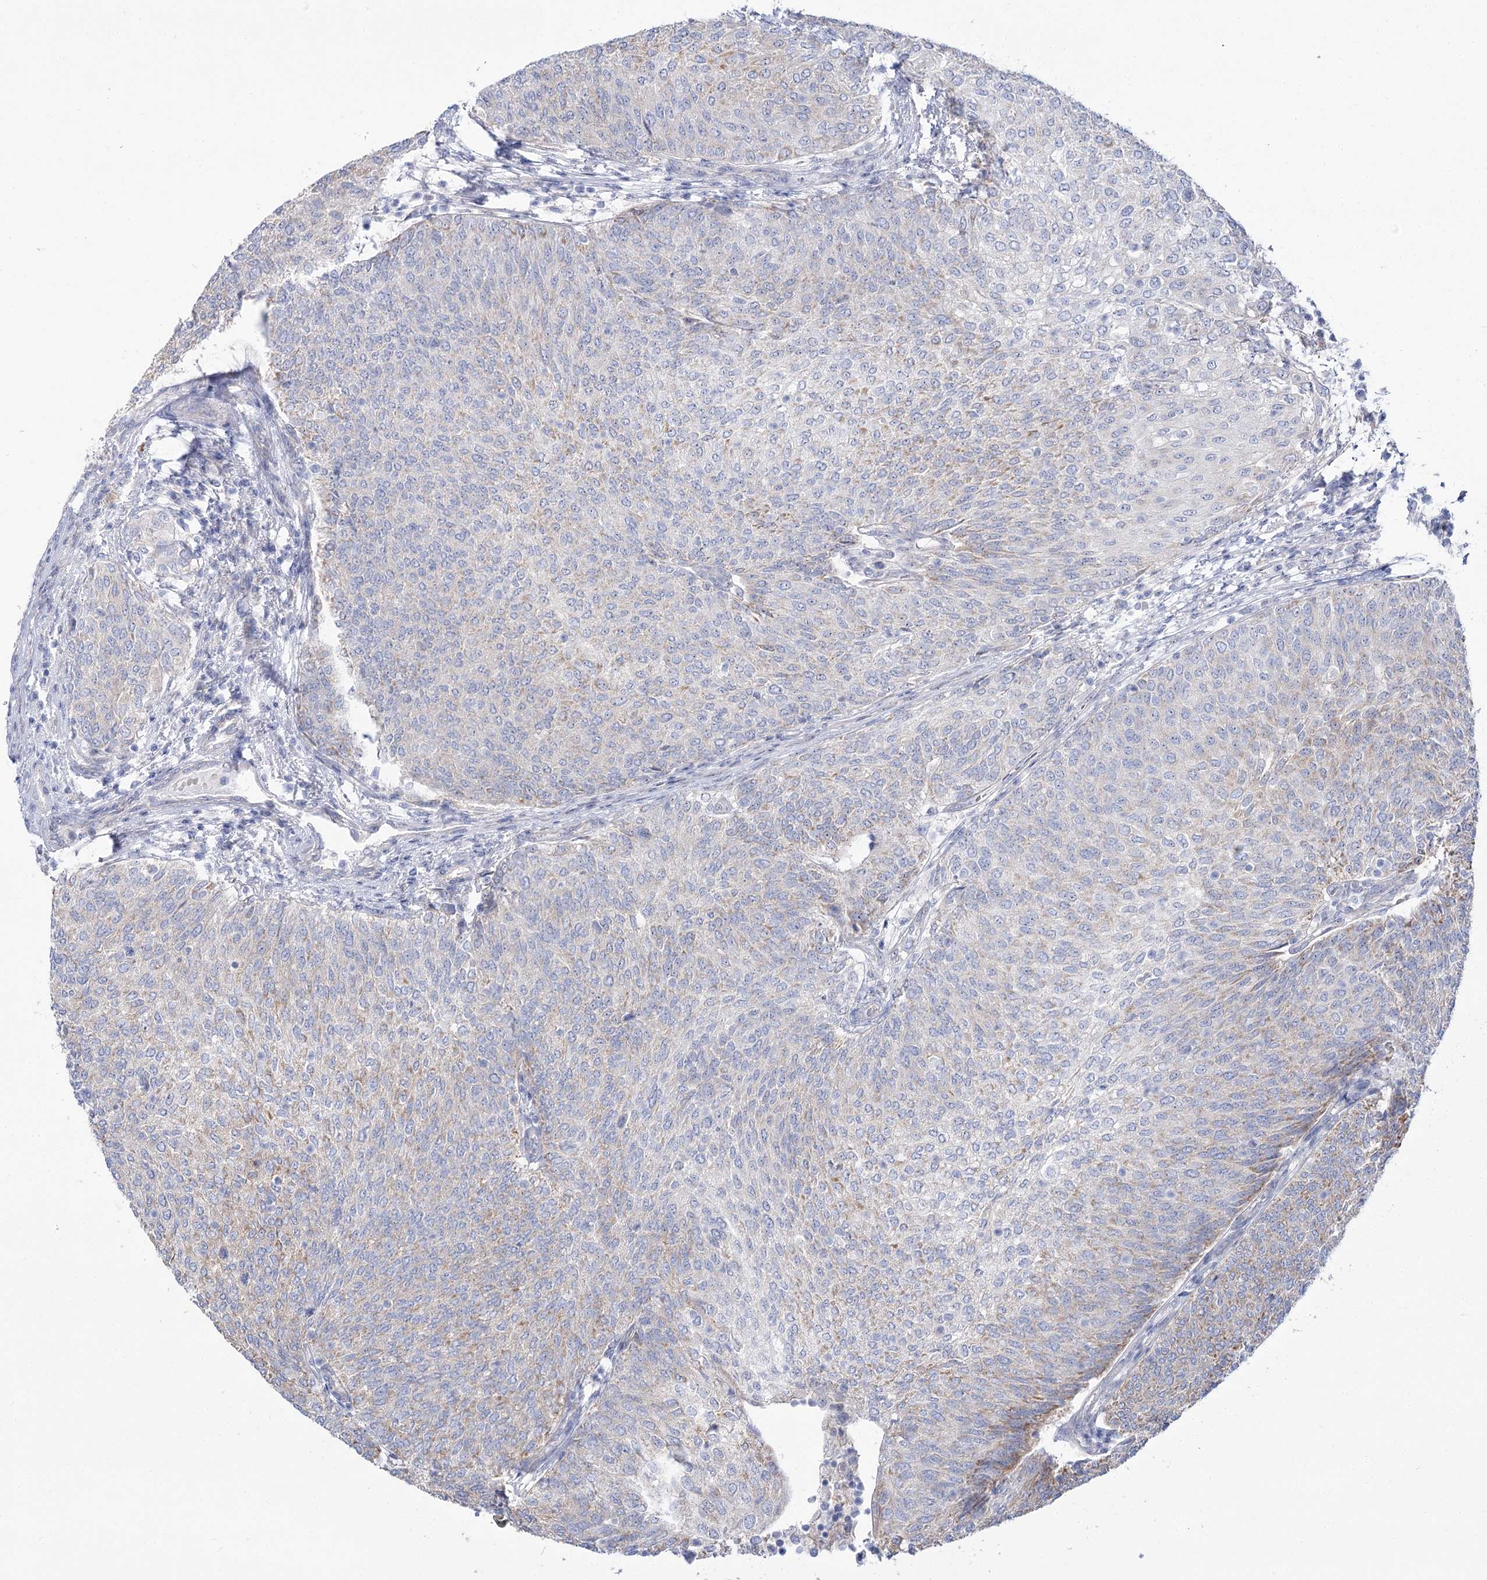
{"staining": {"intensity": "weak", "quantity": "<25%", "location": "cytoplasmic/membranous"}, "tissue": "urothelial cancer", "cell_type": "Tumor cells", "image_type": "cancer", "snomed": [{"axis": "morphology", "description": "Urothelial carcinoma, Low grade"}, {"axis": "topography", "description": "Urinary bladder"}], "caption": "Human urothelial cancer stained for a protein using immunohistochemistry shows no staining in tumor cells.", "gene": "SUOX", "patient": {"sex": "female", "age": 79}}